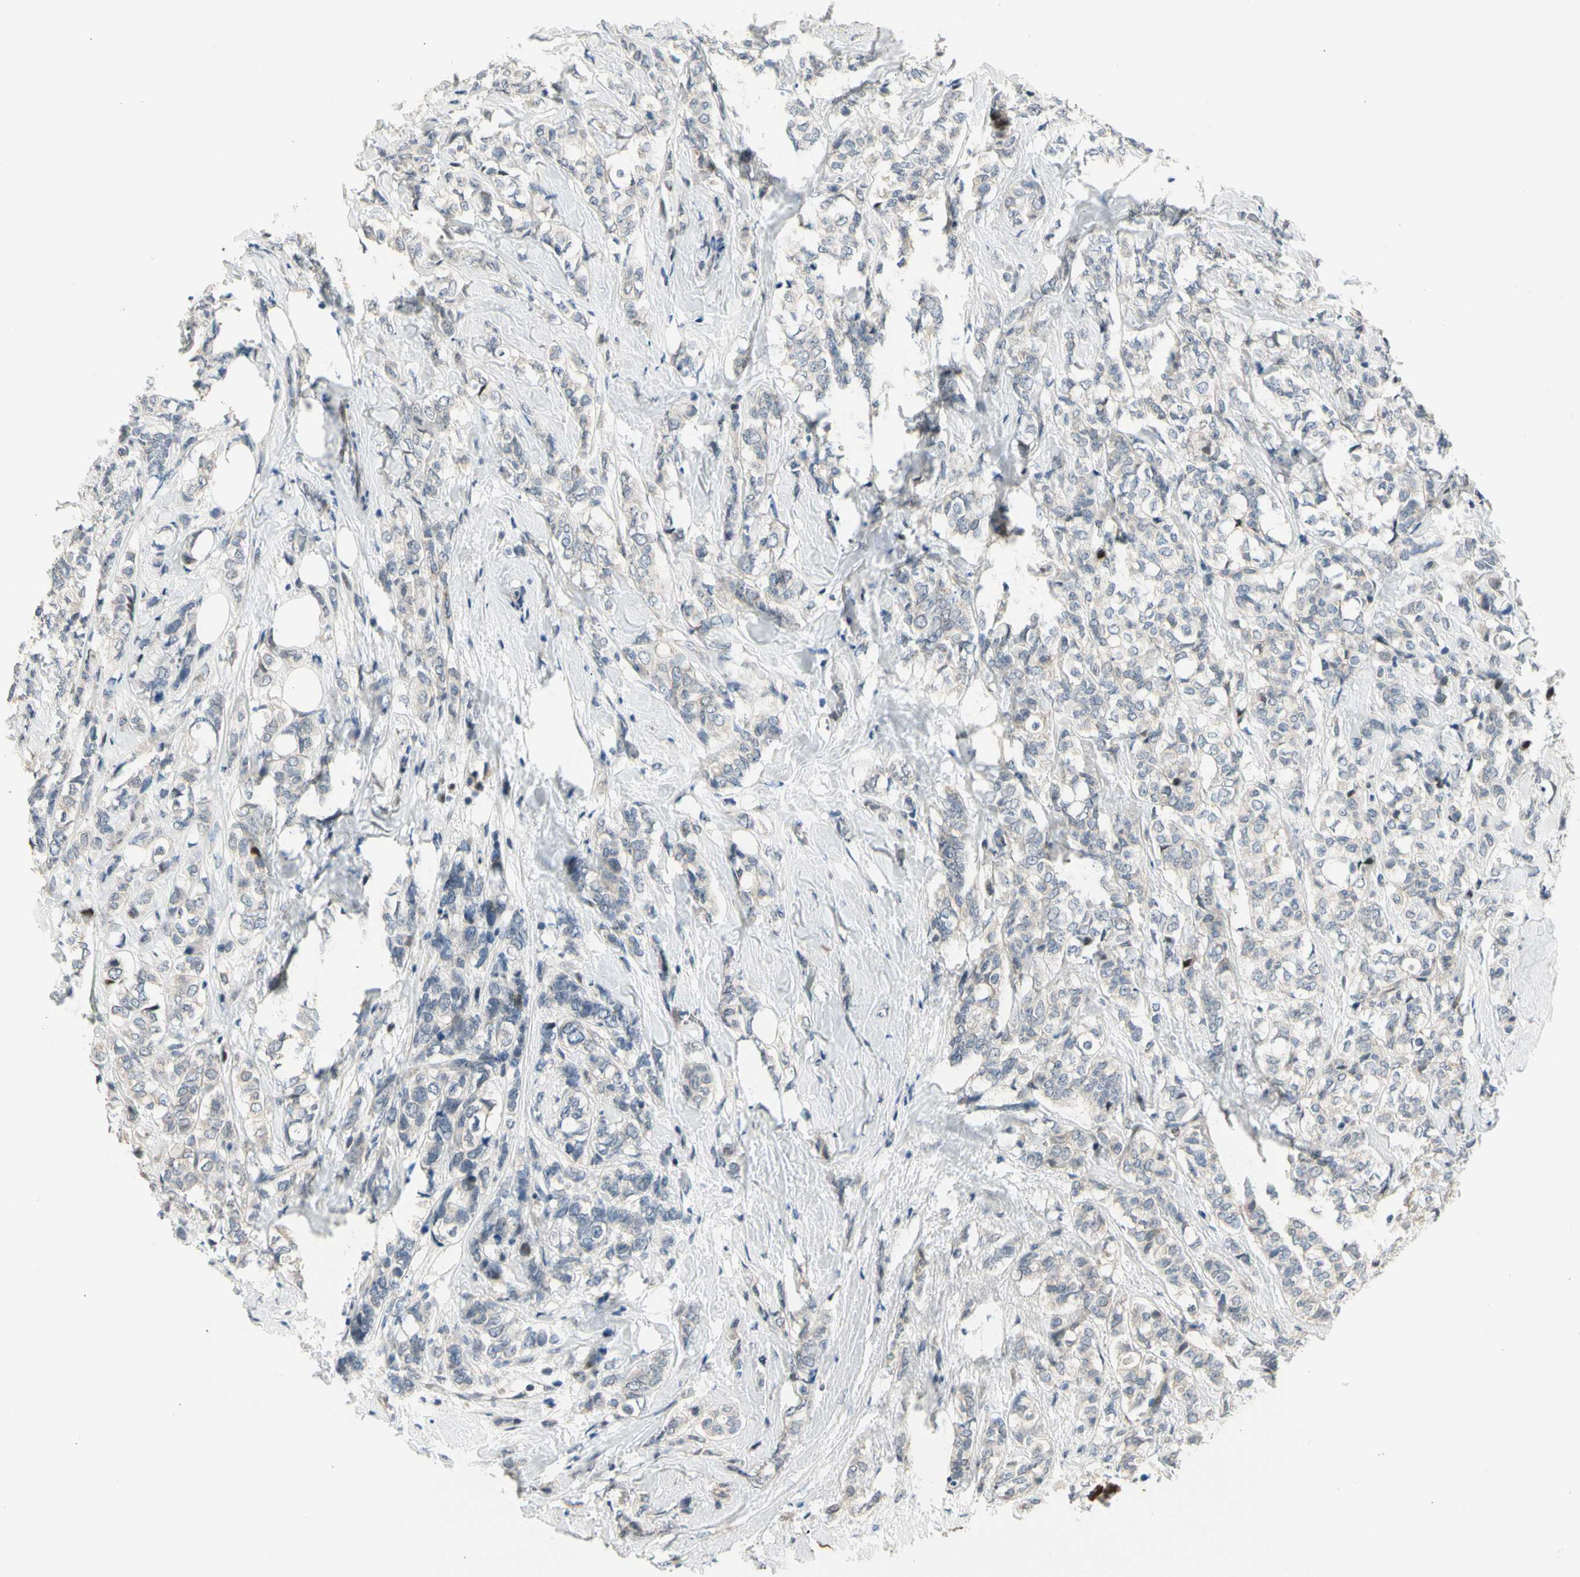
{"staining": {"intensity": "moderate", "quantity": "<25%", "location": "cytoplasmic/membranous"}, "tissue": "breast cancer", "cell_type": "Tumor cells", "image_type": "cancer", "snomed": [{"axis": "morphology", "description": "Lobular carcinoma"}, {"axis": "topography", "description": "Breast"}], "caption": "Moderate cytoplasmic/membranous expression is appreciated in about <25% of tumor cells in breast cancer.", "gene": "ZNF184", "patient": {"sex": "female", "age": 60}}